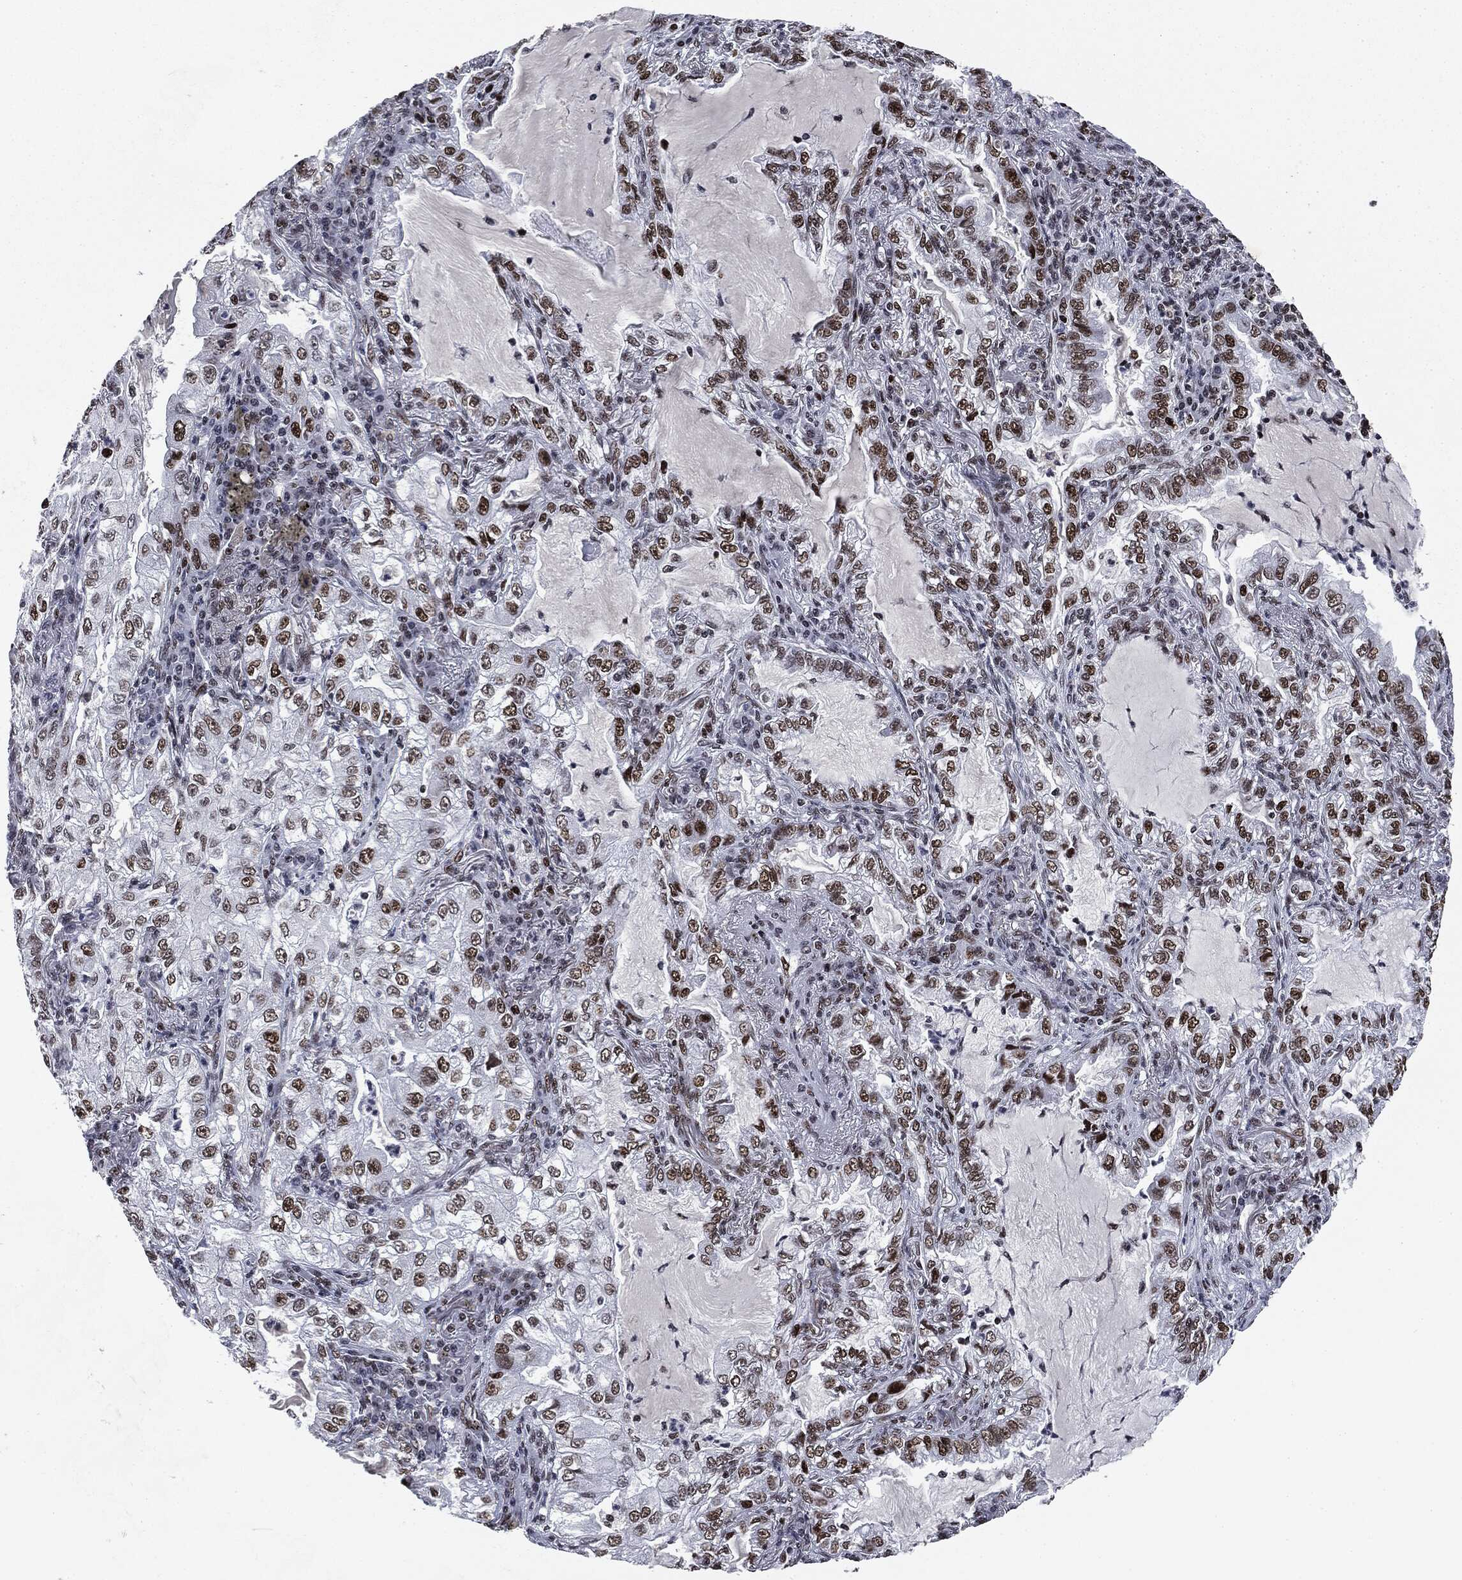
{"staining": {"intensity": "moderate", "quantity": ">75%", "location": "nuclear"}, "tissue": "lung cancer", "cell_type": "Tumor cells", "image_type": "cancer", "snomed": [{"axis": "morphology", "description": "Adenocarcinoma, NOS"}, {"axis": "topography", "description": "Lung"}], "caption": "The histopathology image displays immunohistochemical staining of lung cancer (adenocarcinoma). There is moderate nuclear staining is identified in about >75% of tumor cells.", "gene": "MSH2", "patient": {"sex": "female", "age": 73}}